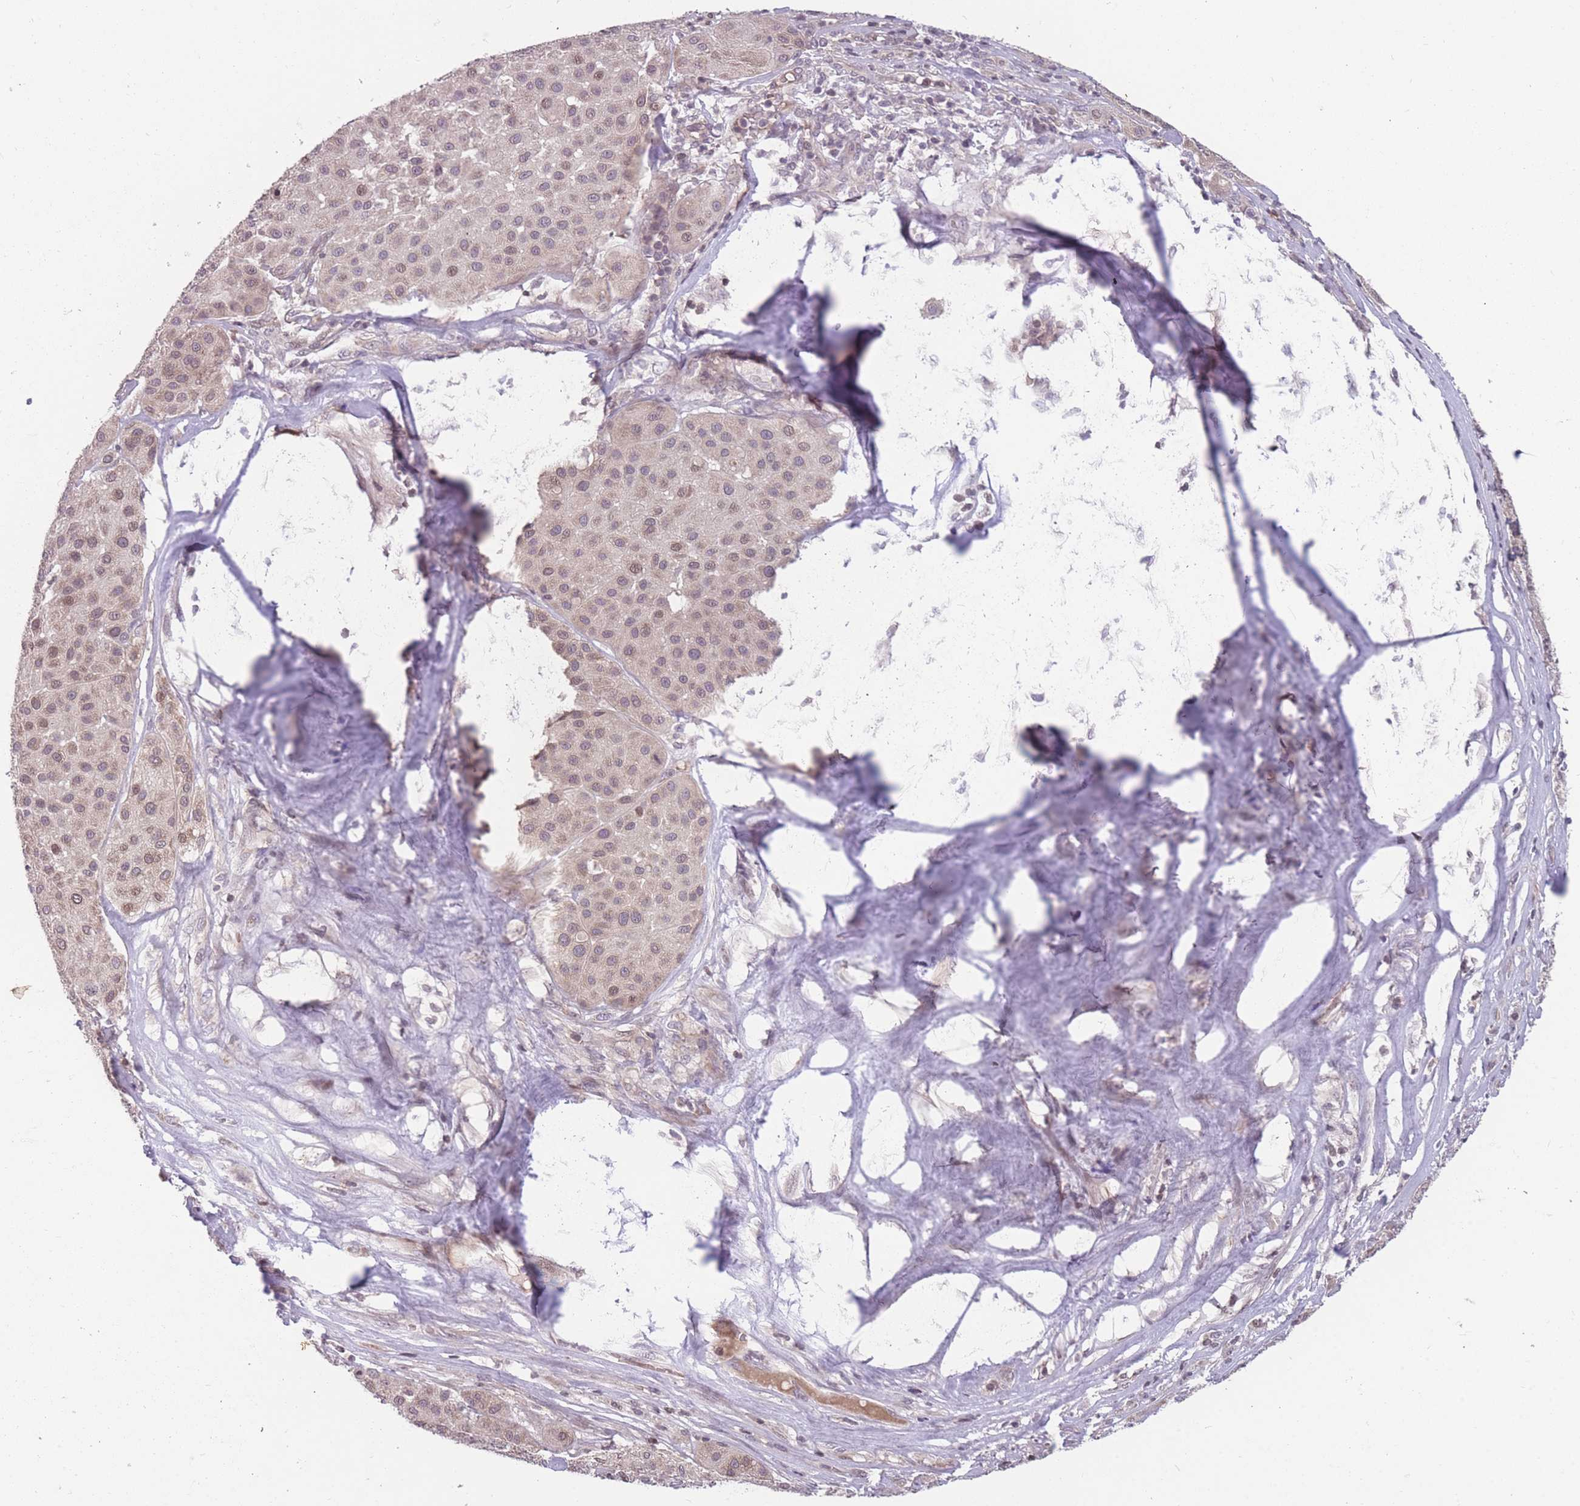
{"staining": {"intensity": "weak", "quantity": "<25%", "location": "cytoplasmic/membranous,nuclear"}, "tissue": "melanoma", "cell_type": "Tumor cells", "image_type": "cancer", "snomed": [{"axis": "morphology", "description": "Malignant melanoma, Metastatic site"}, {"axis": "topography", "description": "Smooth muscle"}], "caption": "Tumor cells are negative for protein expression in human melanoma.", "gene": "GGT5", "patient": {"sex": "male", "age": 41}}